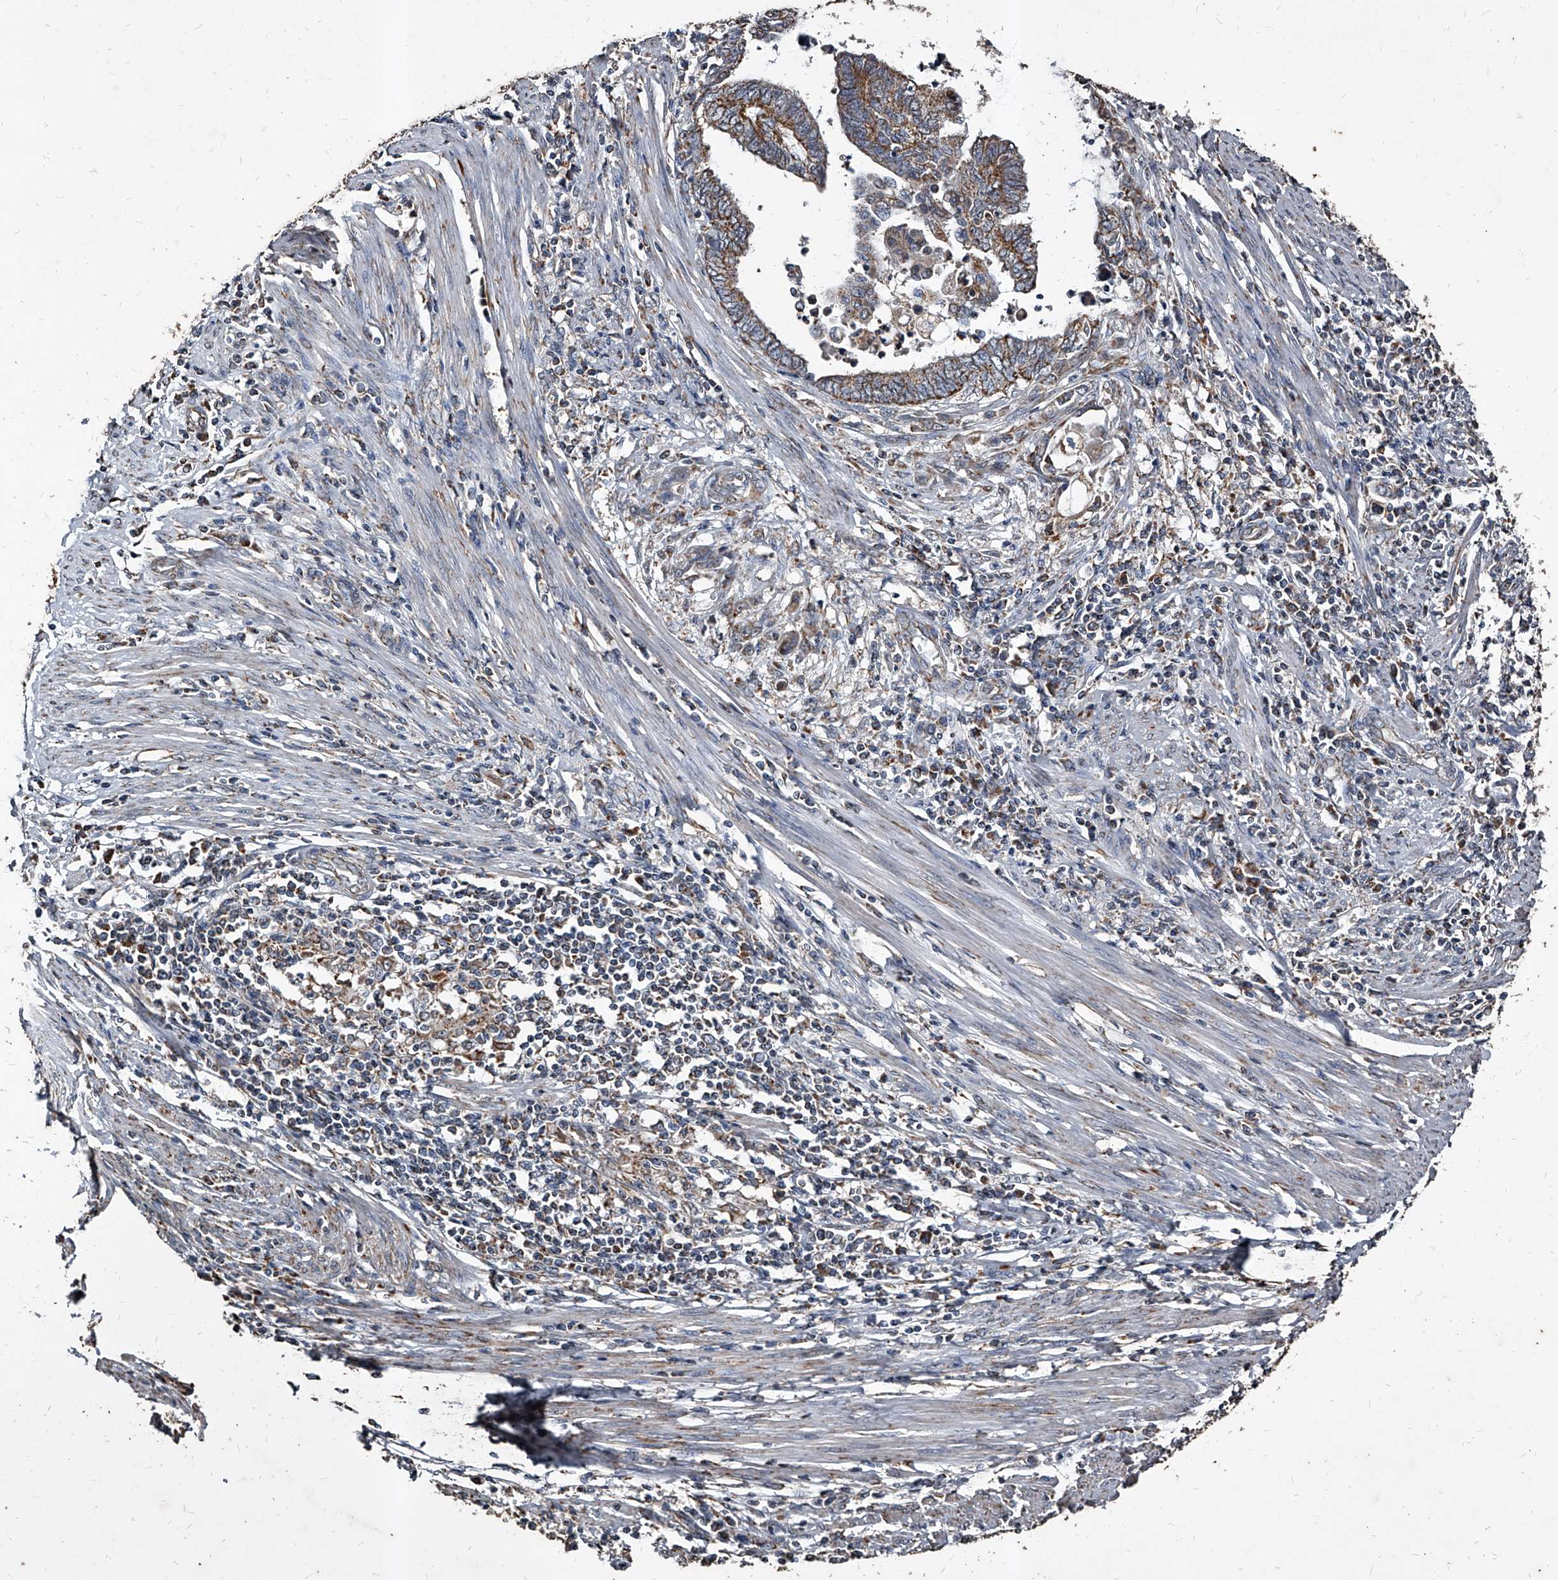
{"staining": {"intensity": "moderate", "quantity": ">75%", "location": "cytoplasmic/membranous"}, "tissue": "endometrial cancer", "cell_type": "Tumor cells", "image_type": "cancer", "snomed": [{"axis": "morphology", "description": "Adenocarcinoma, NOS"}, {"axis": "topography", "description": "Uterus"}, {"axis": "topography", "description": "Endometrium"}], "caption": "A histopathology image of endometrial cancer (adenocarcinoma) stained for a protein shows moderate cytoplasmic/membranous brown staining in tumor cells.", "gene": "GPR183", "patient": {"sex": "female", "age": 70}}